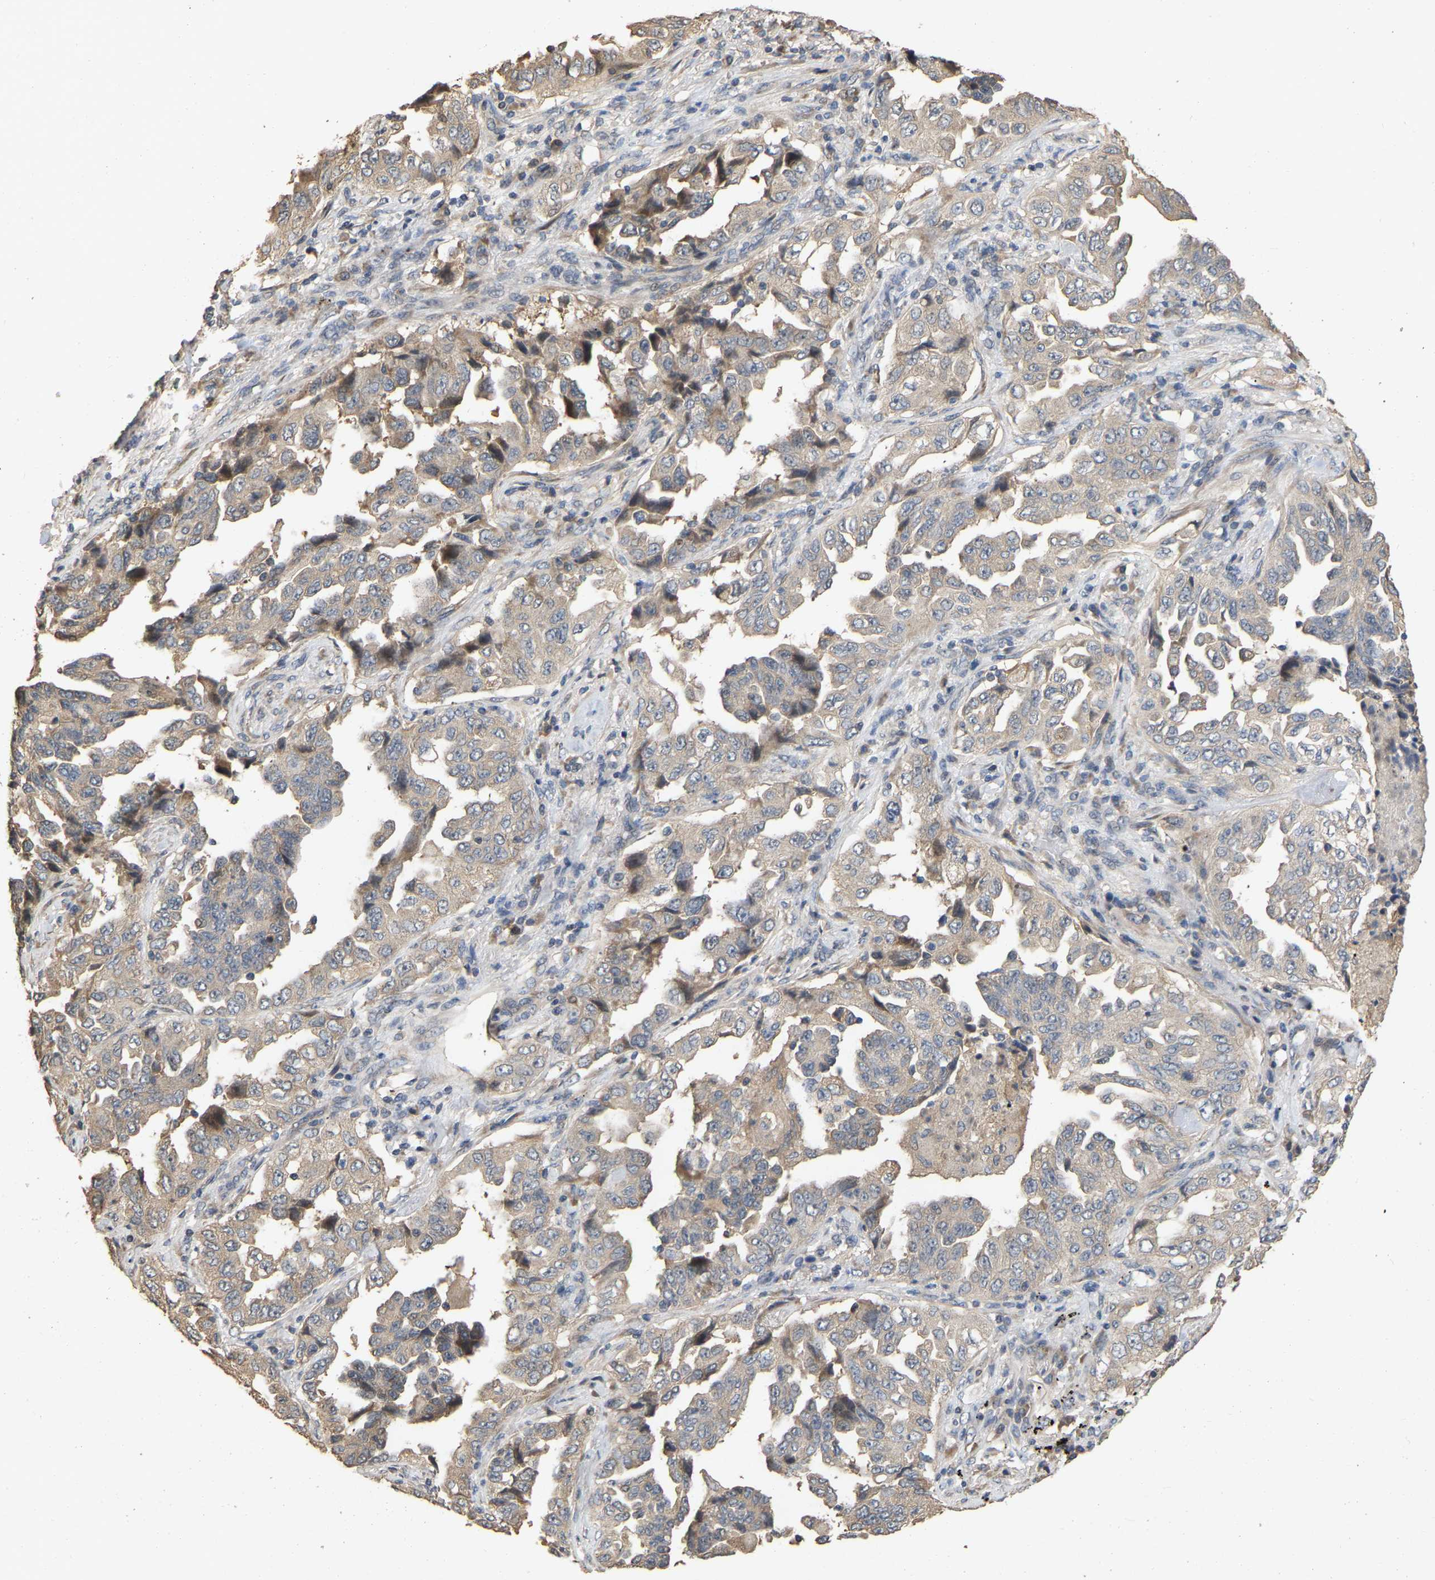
{"staining": {"intensity": "weak", "quantity": ">75%", "location": "cytoplasmic/membranous"}, "tissue": "lung cancer", "cell_type": "Tumor cells", "image_type": "cancer", "snomed": [{"axis": "morphology", "description": "Adenocarcinoma, NOS"}, {"axis": "topography", "description": "Lung"}], "caption": "Lung cancer stained with a brown dye exhibits weak cytoplasmic/membranous positive staining in about >75% of tumor cells.", "gene": "NCS1", "patient": {"sex": "female", "age": 51}}